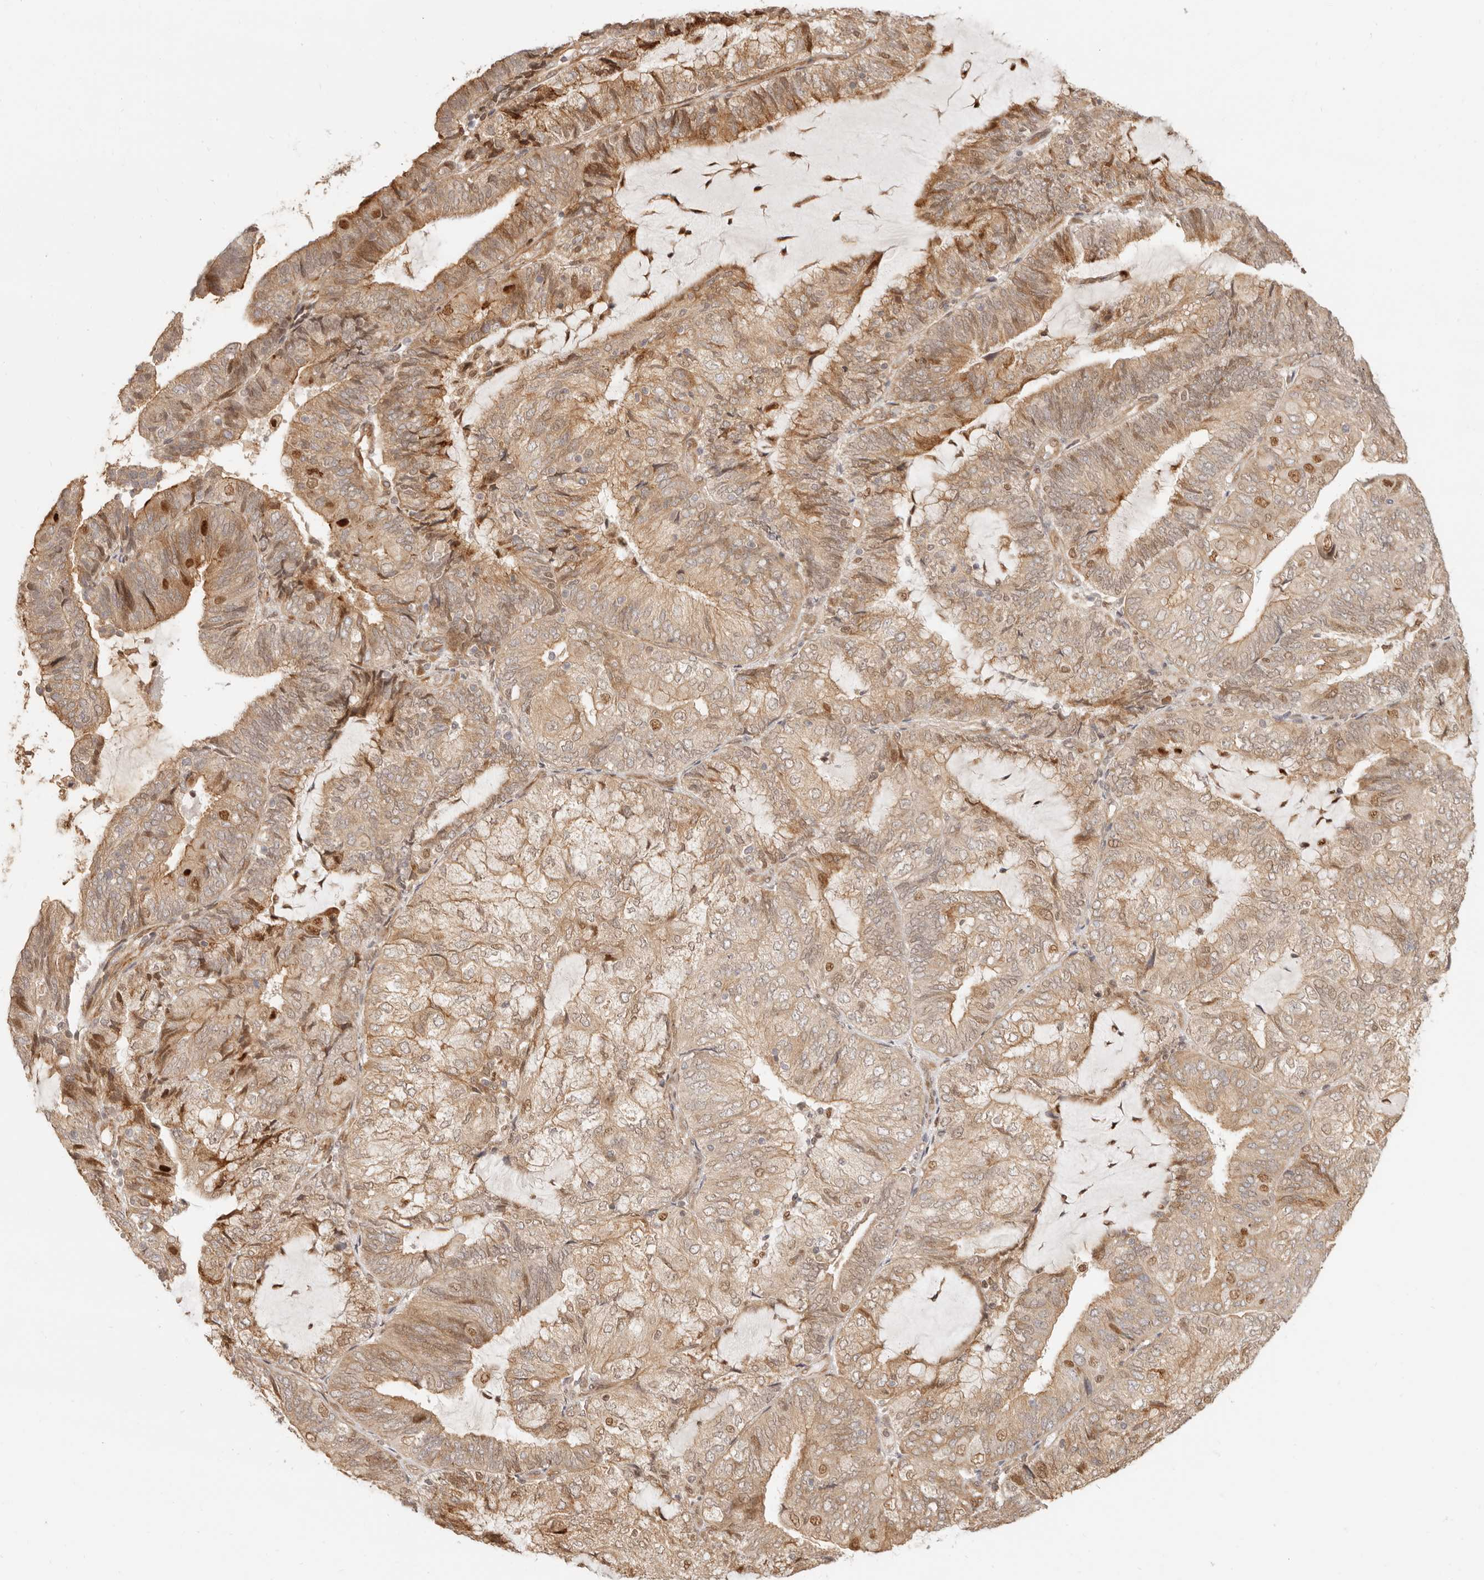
{"staining": {"intensity": "moderate", "quantity": "25%-75%", "location": "cytoplasmic/membranous,nuclear"}, "tissue": "endometrial cancer", "cell_type": "Tumor cells", "image_type": "cancer", "snomed": [{"axis": "morphology", "description": "Adenocarcinoma, NOS"}, {"axis": "topography", "description": "Endometrium"}], "caption": "A high-resolution micrograph shows IHC staining of endometrial cancer, which reveals moderate cytoplasmic/membranous and nuclear positivity in approximately 25%-75% of tumor cells. The protein of interest is stained brown, and the nuclei are stained in blue (DAB (3,3'-diaminobenzidine) IHC with brightfield microscopy, high magnification).", "gene": "TUFT1", "patient": {"sex": "female", "age": 81}}